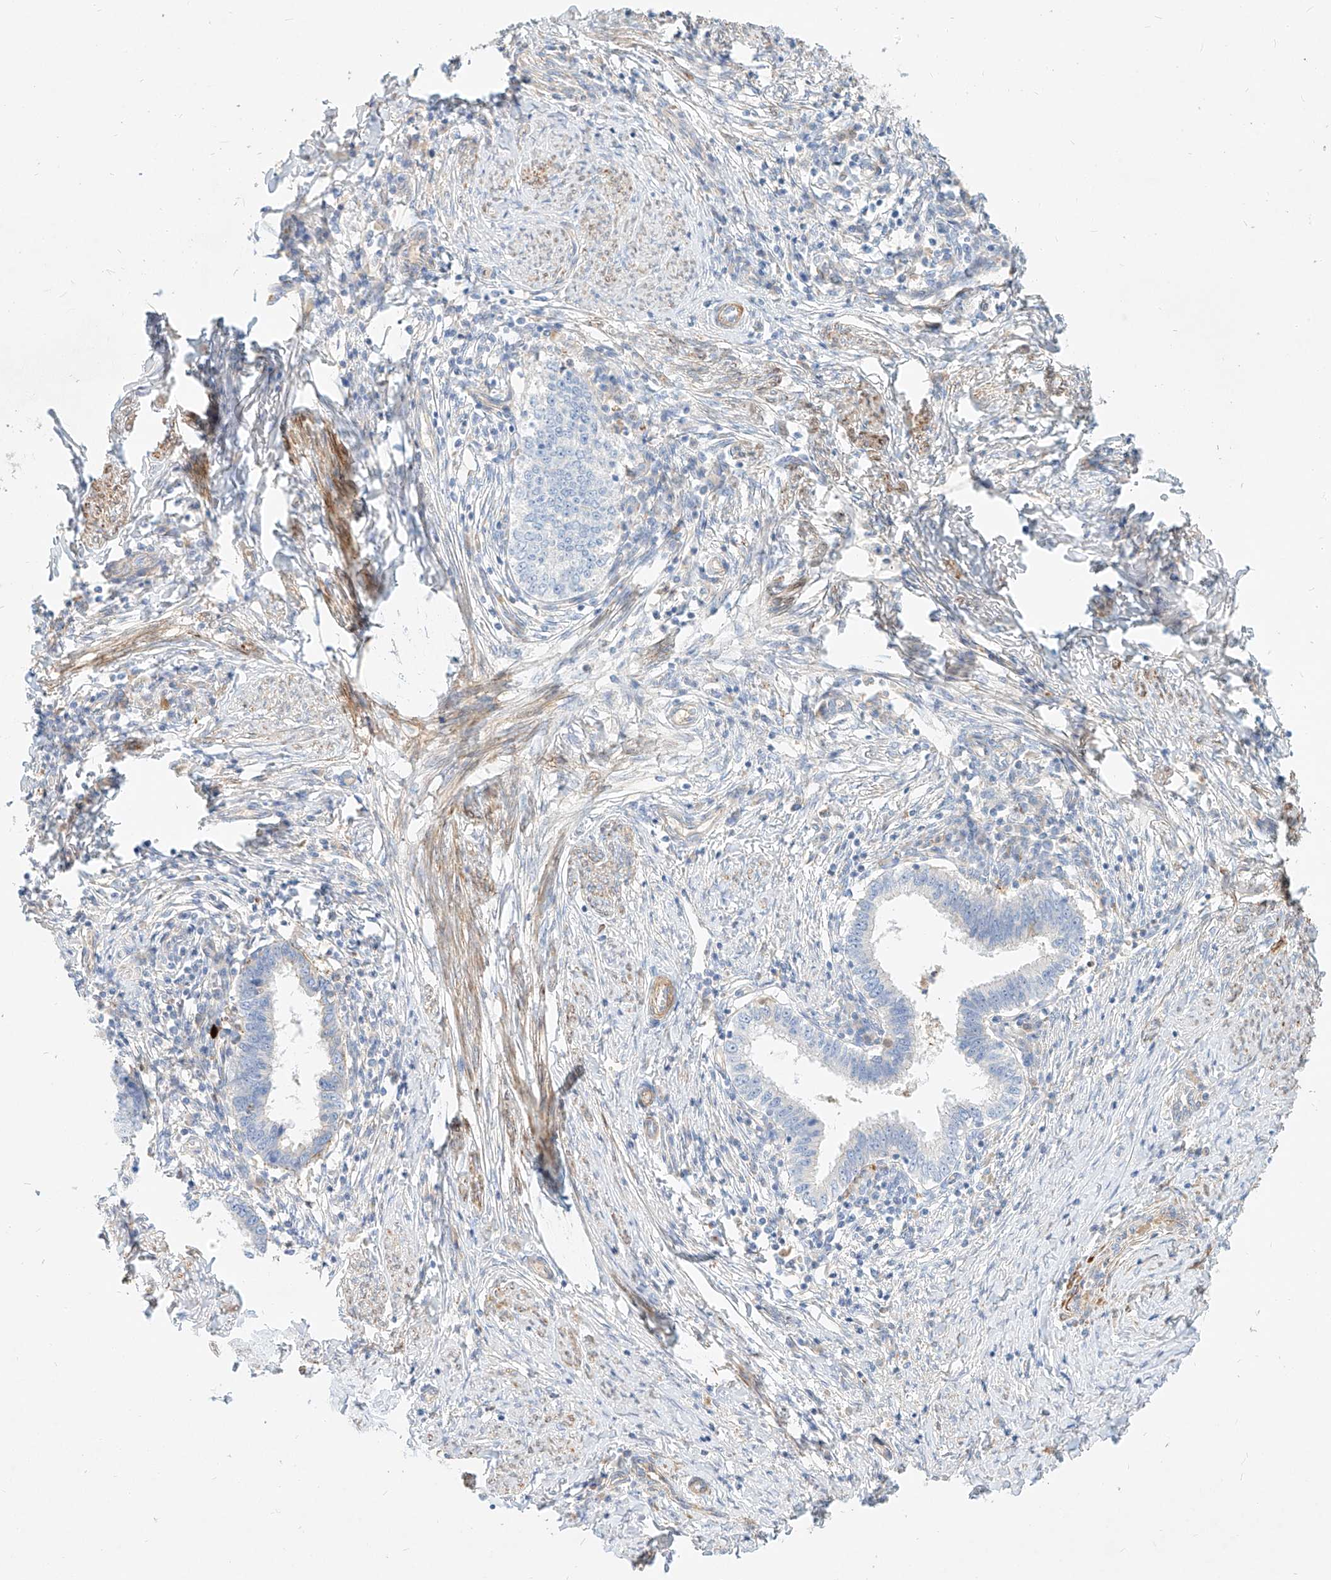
{"staining": {"intensity": "negative", "quantity": "none", "location": "none"}, "tissue": "cervical cancer", "cell_type": "Tumor cells", "image_type": "cancer", "snomed": [{"axis": "morphology", "description": "Adenocarcinoma, NOS"}, {"axis": "topography", "description": "Cervix"}], "caption": "This is an immunohistochemistry micrograph of human cervical adenocarcinoma. There is no positivity in tumor cells.", "gene": "KCNH5", "patient": {"sex": "female", "age": 36}}